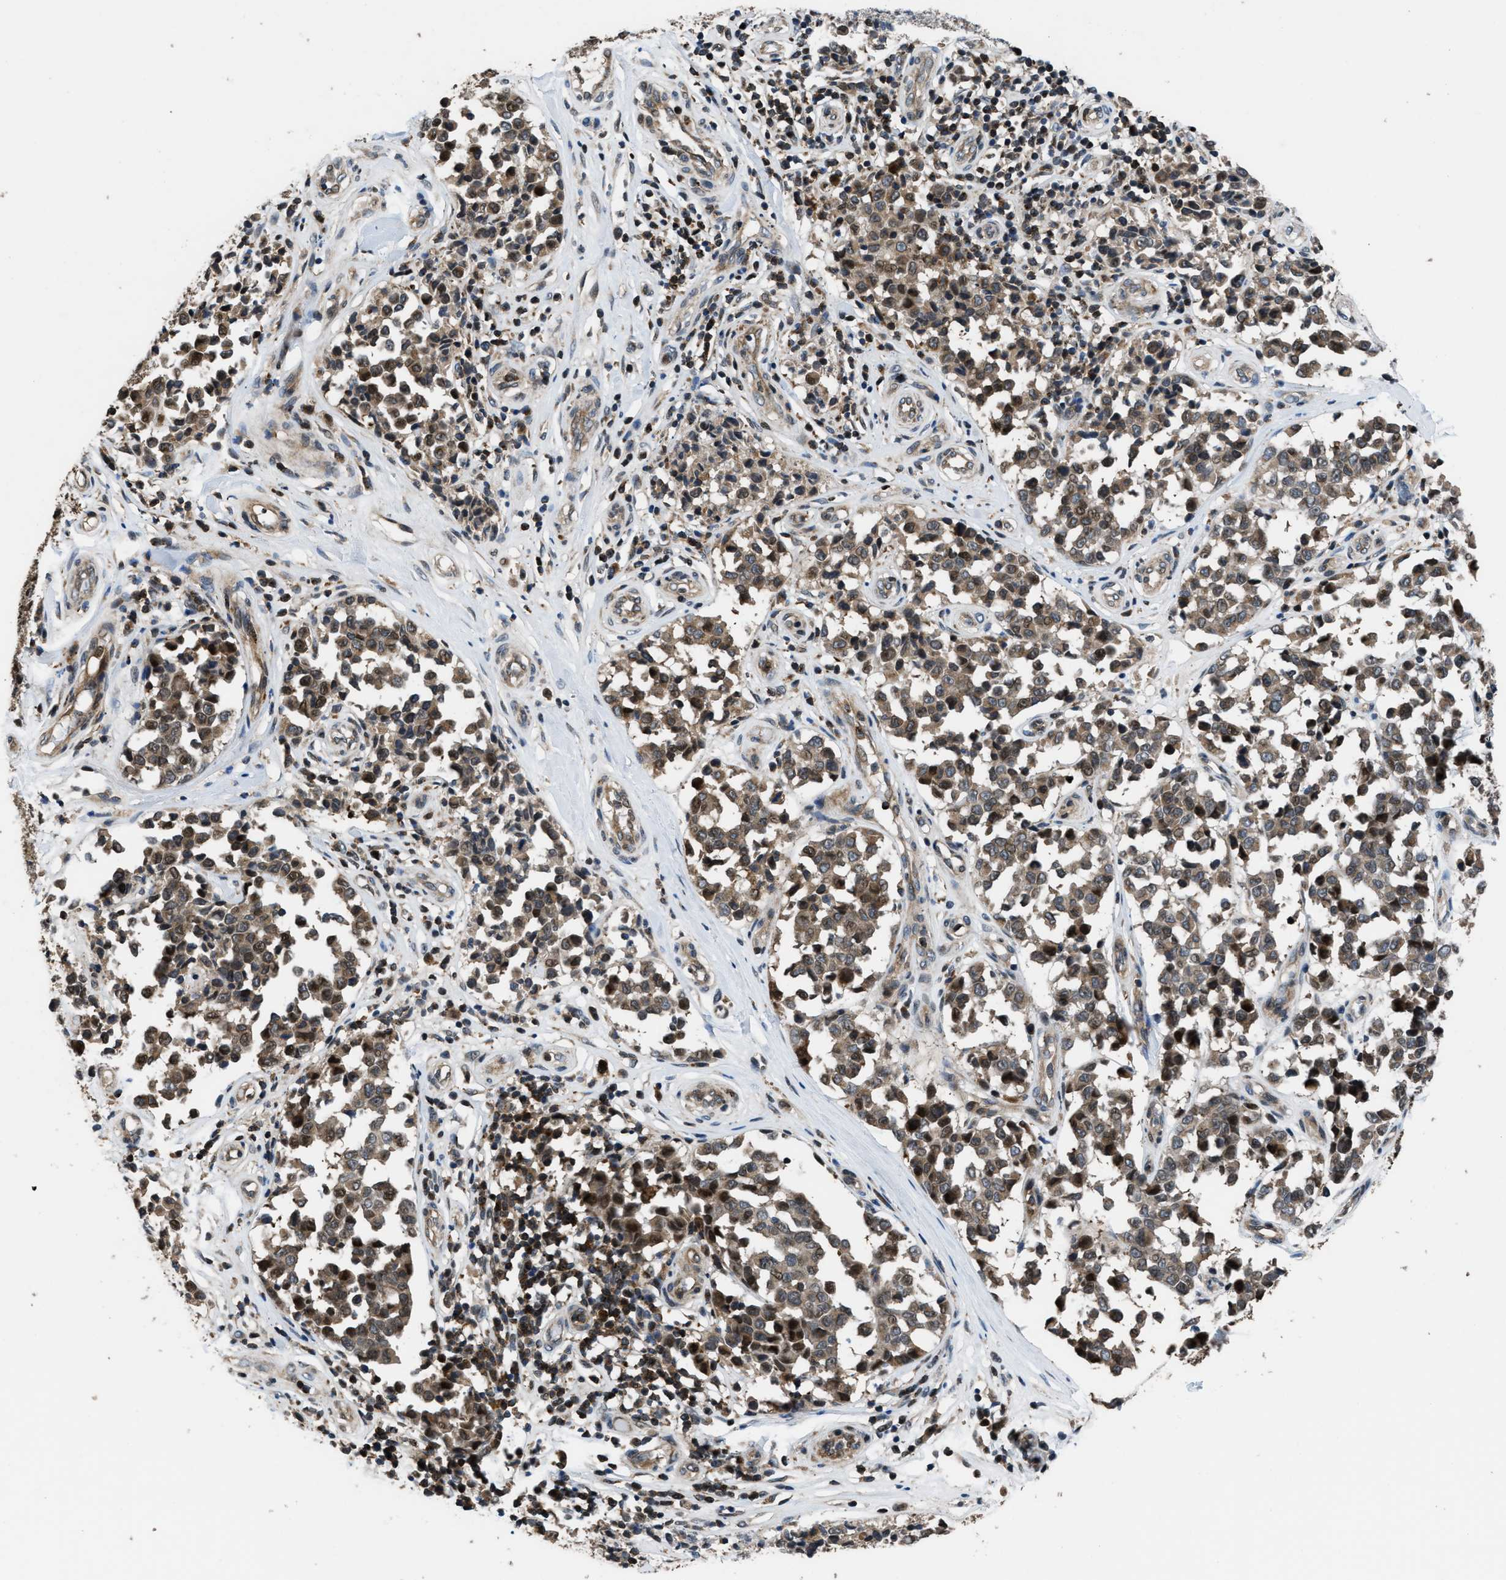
{"staining": {"intensity": "weak", "quantity": ">75%", "location": "cytoplasmic/membranous,nuclear"}, "tissue": "melanoma", "cell_type": "Tumor cells", "image_type": "cancer", "snomed": [{"axis": "morphology", "description": "Malignant melanoma, NOS"}, {"axis": "topography", "description": "Skin"}], "caption": "Immunohistochemical staining of human malignant melanoma shows weak cytoplasmic/membranous and nuclear protein positivity in about >75% of tumor cells.", "gene": "CTBS", "patient": {"sex": "female", "age": 64}}